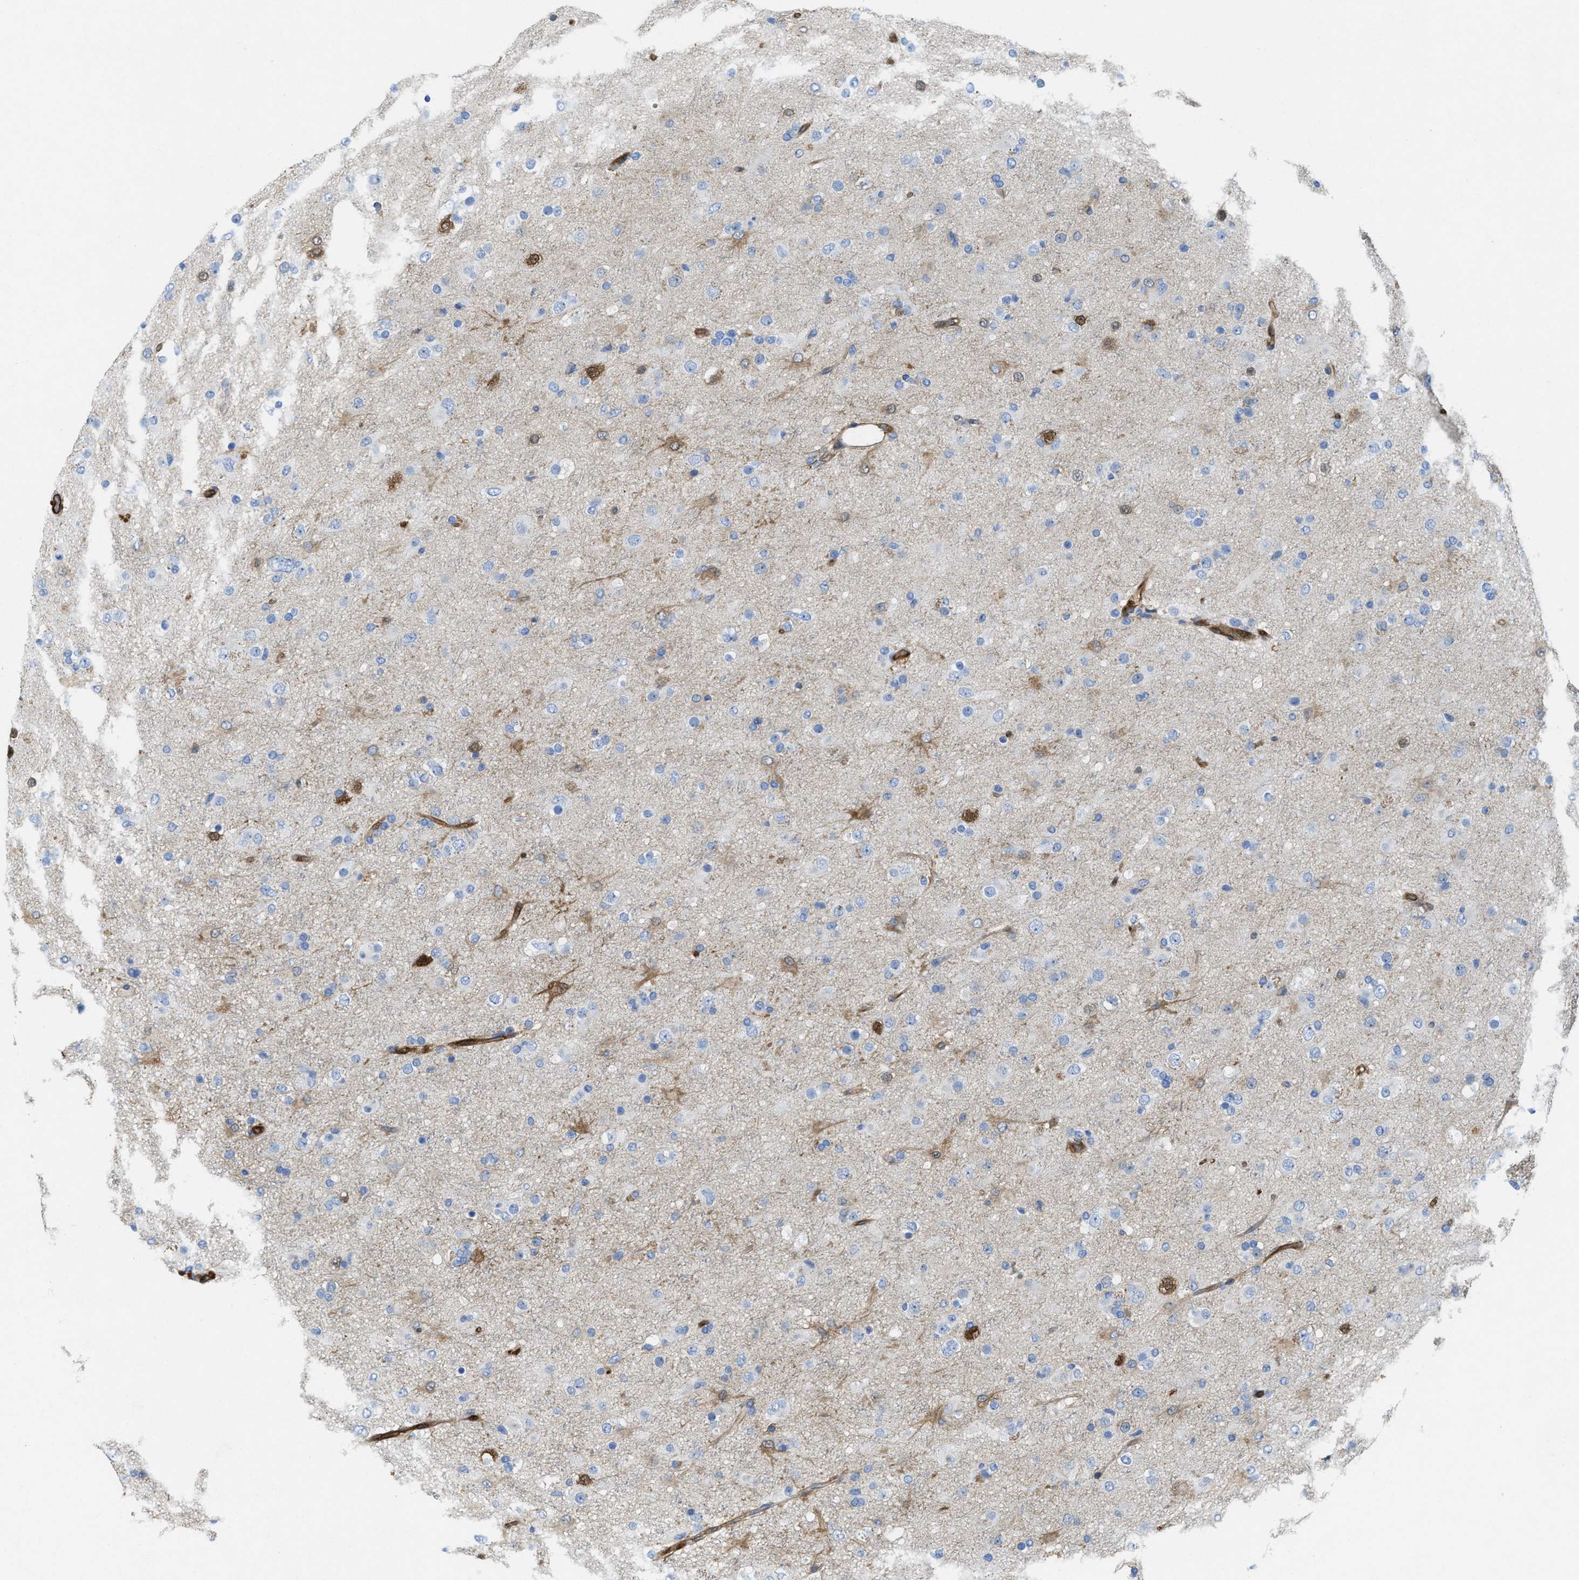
{"staining": {"intensity": "negative", "quantity": "none", "location": "none"}, "tissue": "glioma", "cell_type": "Tumor cells", "image_type": "cancer", "snomed": [{"axis": "morphology", "description": "Glioma, malignant, Low grade"}, {"axis": "topography", "description": "Brain"}], "caption": "The micrograph exhibits no staining of tumor cells in malignant glioma (low-grade).", "gene": "ASS1", "patient": {"sex": "male", "age": 65}}